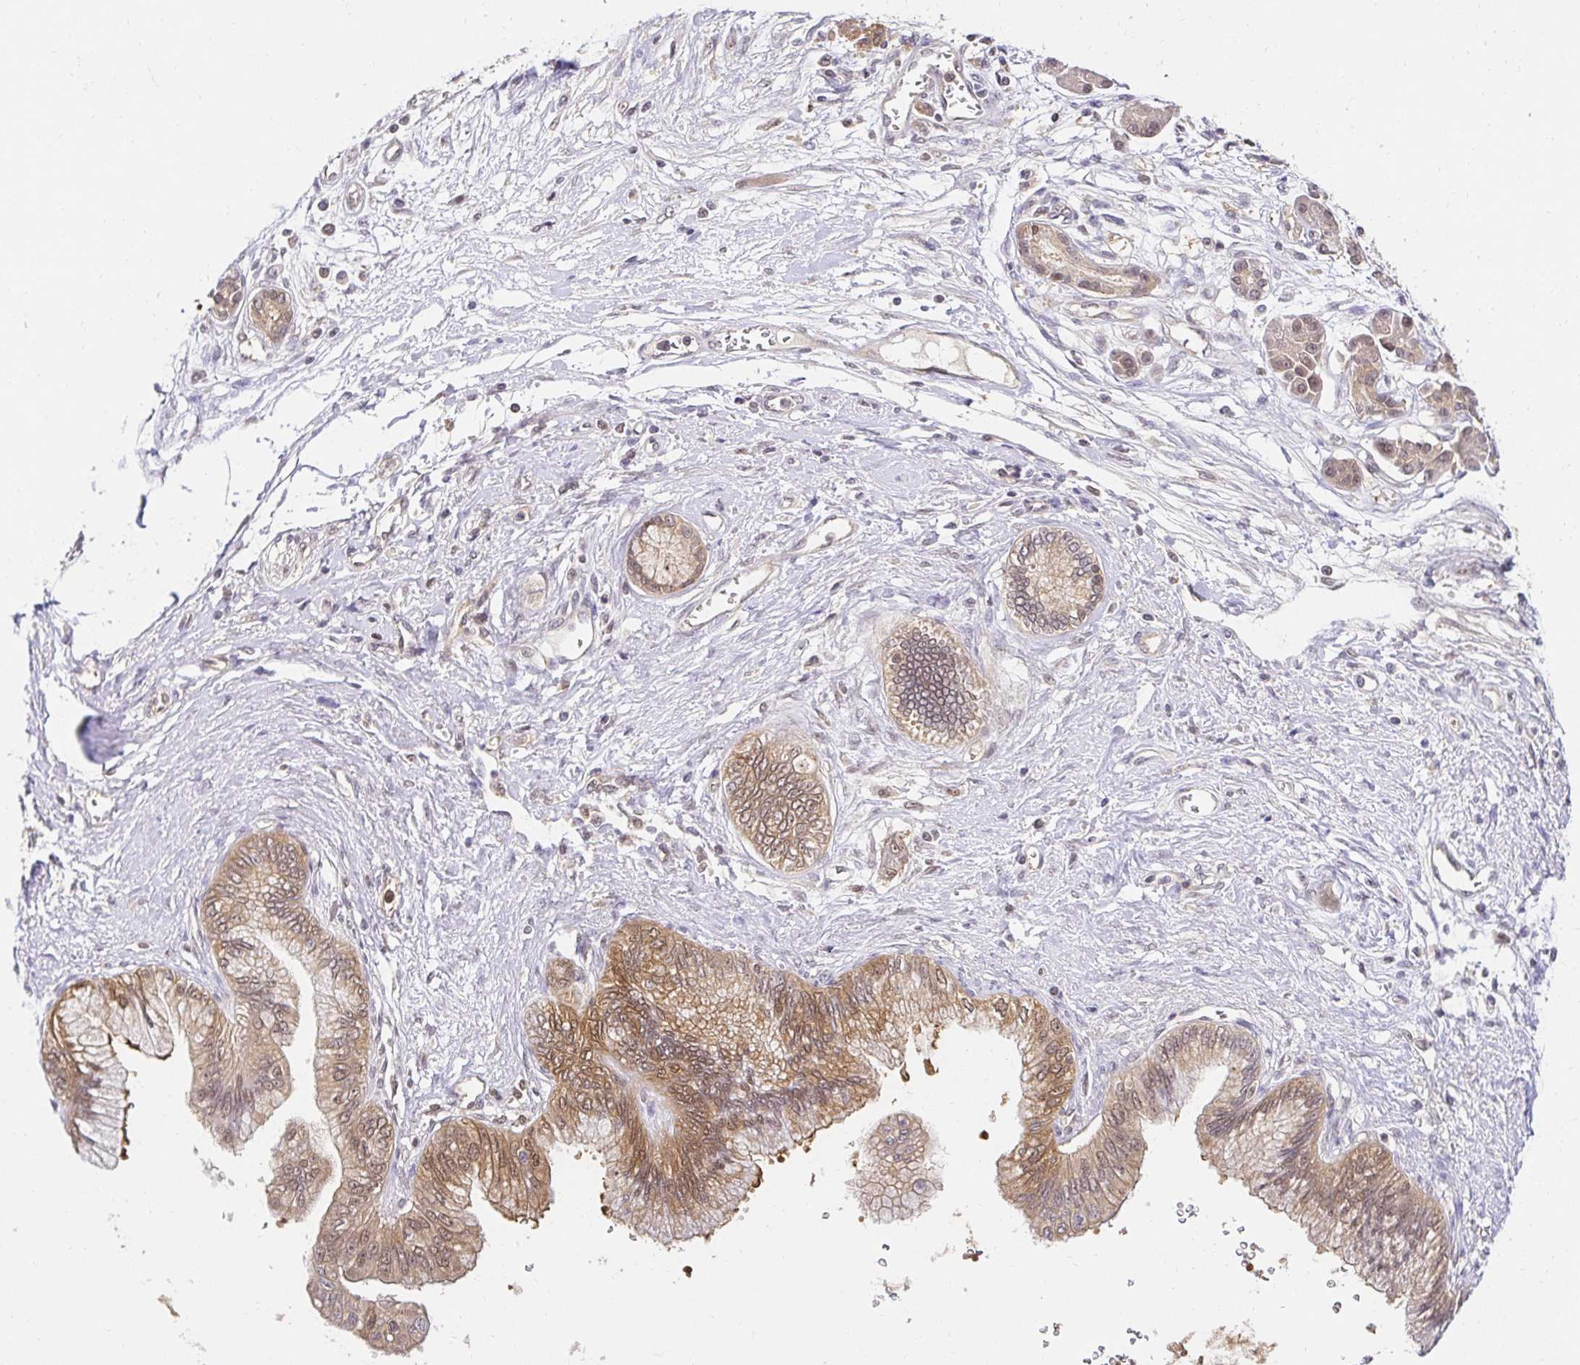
{"staining": {"intensity": "moderate", "quantity": ">75%", "location": "cytoplasmic/membranous,nuclear"}, "tissue": "pancreatic cancer", "cell_type": "Tumor cells", "image_type": "cancer", "snomed": [{"axis": "morphology", "description": "Adenocarcinoma, NOS"}, {"axis": "topography", "description": "Pancreas"}], "caption": "IHC photomicrograph of neoplastic tissue: human pancreatic cancer stained using immunohistochemistry (IHC) shows medium levels of moderate protein expression localized specifically in the cytoplasmic/membranous and nuclear of tumor cells, appearing as a cytoplasmic/membranous and nuclear brown color.", "gene": "PSMA4", "patient": {"sex": "female", "age": 77}}